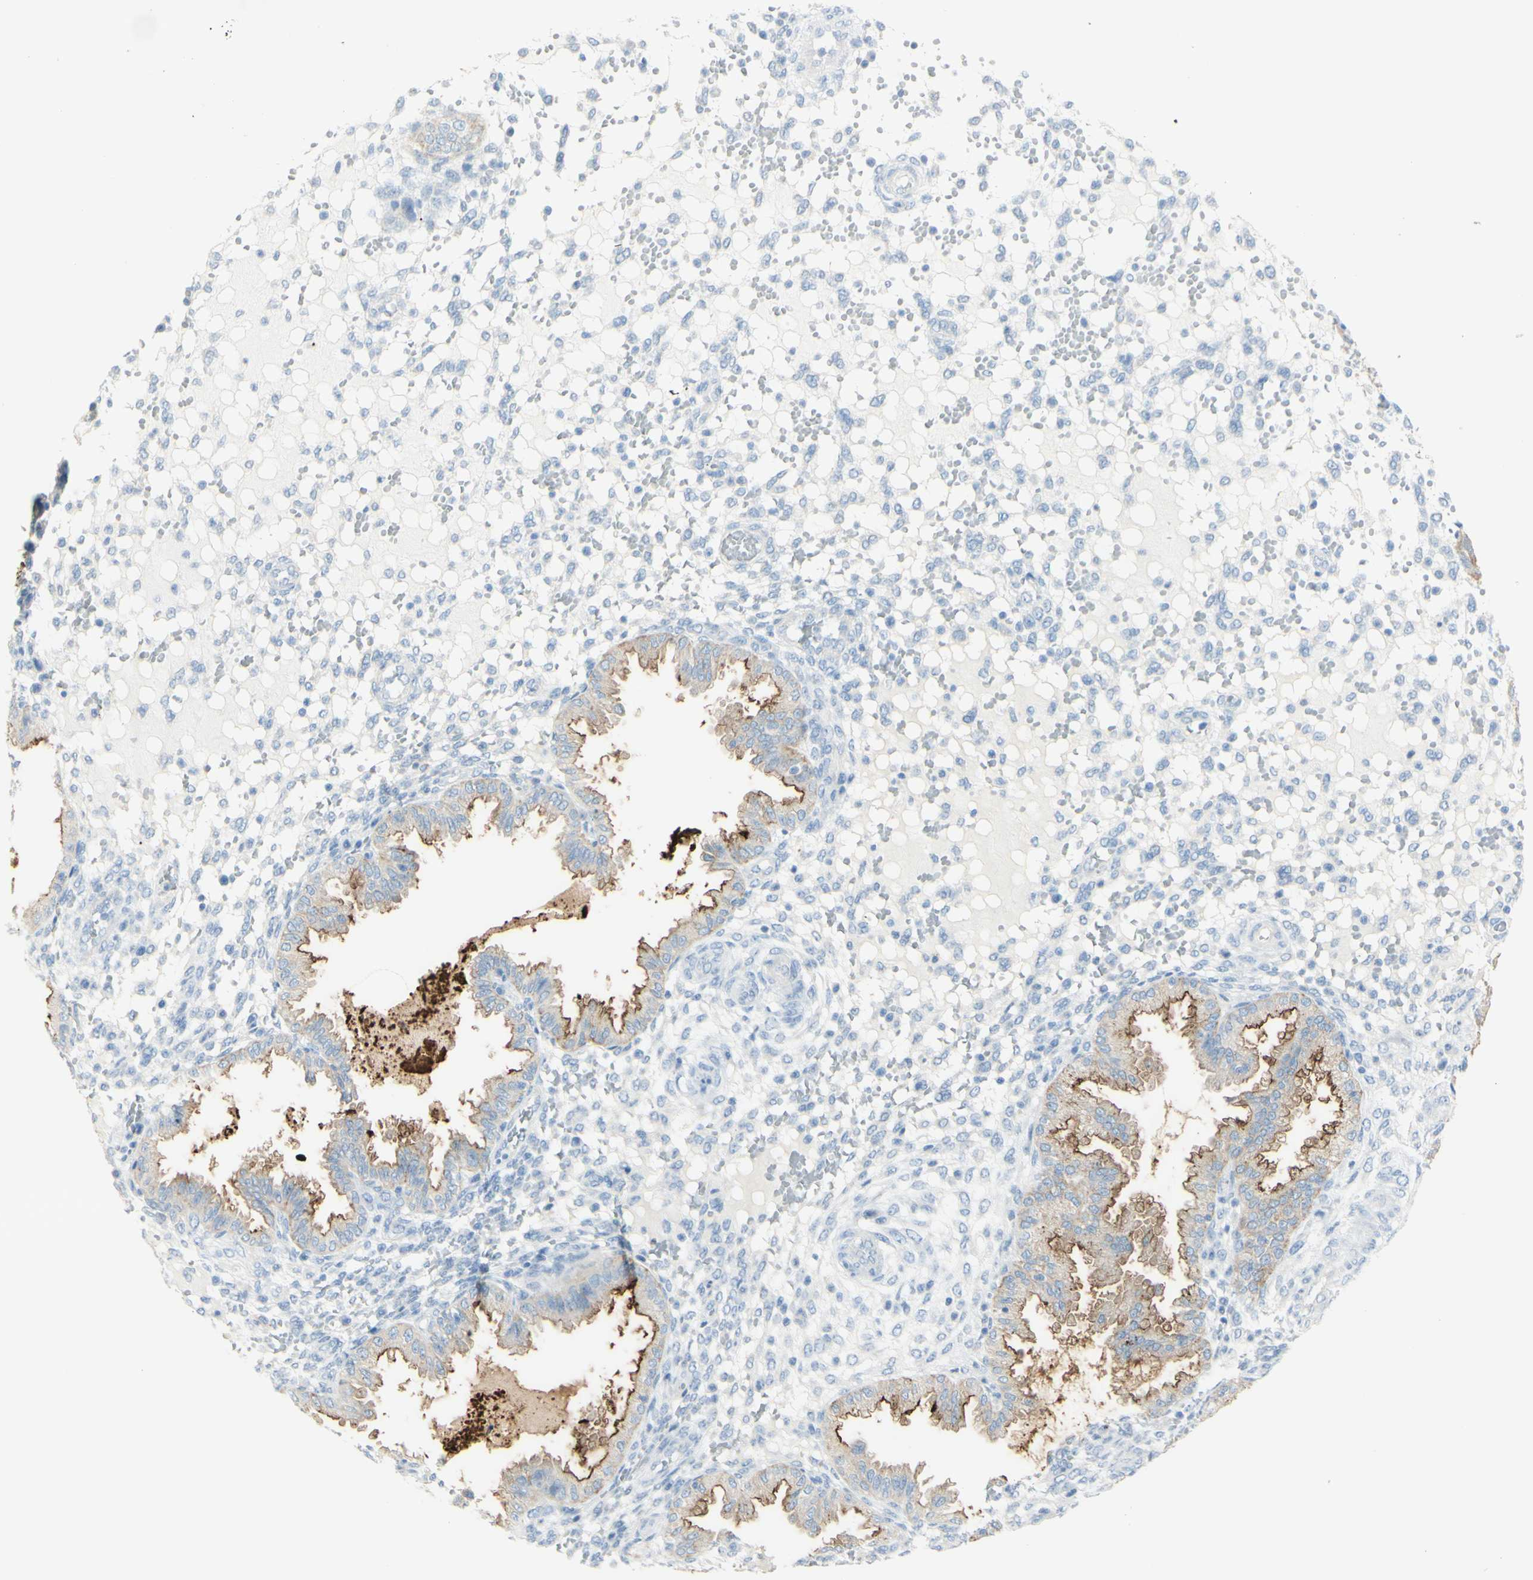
{"staining": {"intensity": "negative", "quantity": "none", "location": "none"}, "tissue": "endometrium", "cell_type": "Cells in endometrial stroma", "image_type": "normal", "snomed": [{"axis": "morphology", "description": "Normal tissue, NOS"}, {"axis": "topography", "description": "Endometrium"}], "caption": "An image of endometrium stained for a protein shows no brown staining in cells in endometrial stroma. The staining is performed using DAB brown chromogen with nuclei counter-stained in using hematoxylin.", "gene": "TSPAN1", "patient": {"sex": "female", "age": 33}}